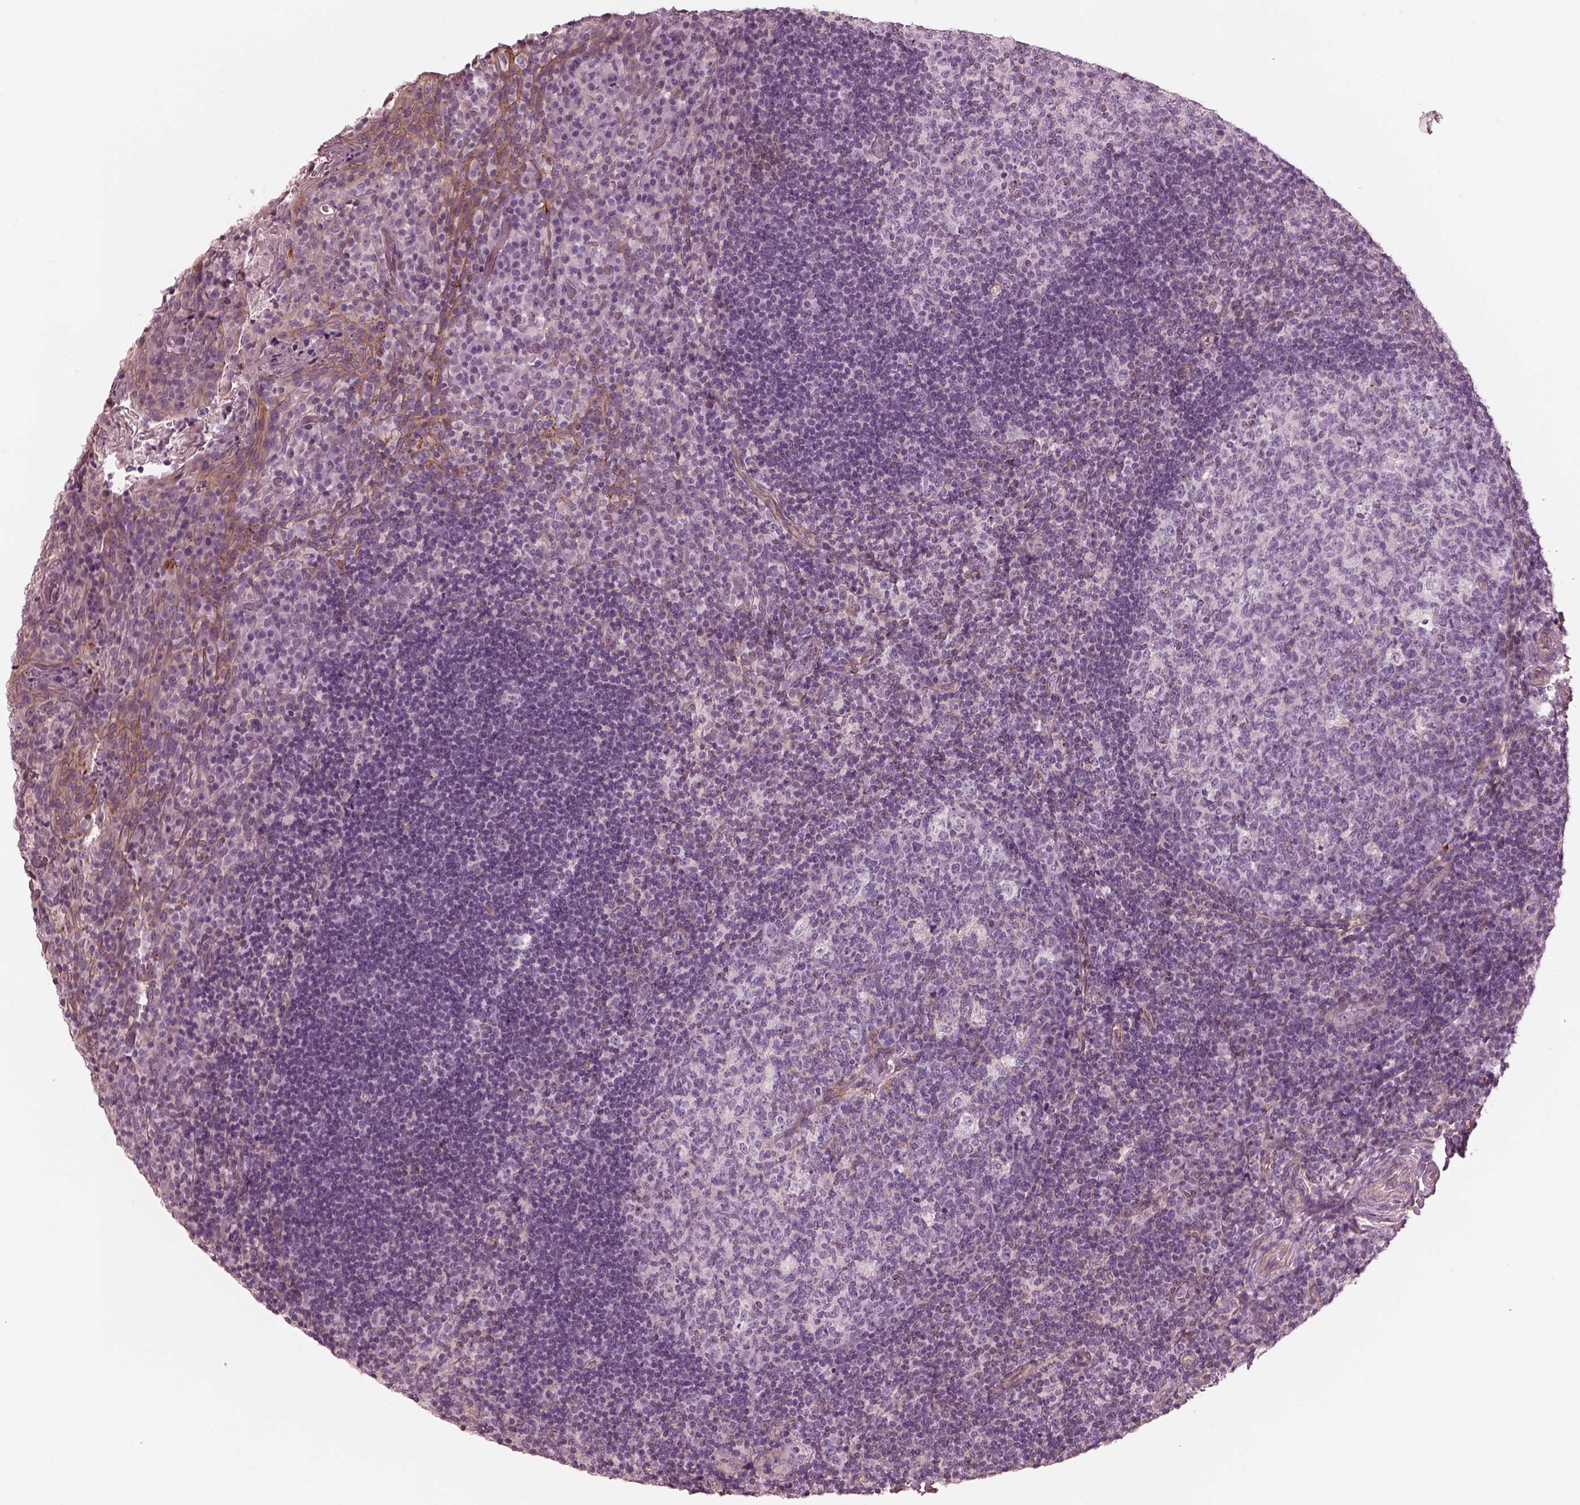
{"staining": {"intensity": "negative", "quantity": "none", "location": "none"}, "tissue": "tonsil", "cell_type": "Germinal center cells", "image_type": "normal", "snomed": [{"axis": "morphology", "description": "Normal tissue, NOS"}, {"axis": "topography", "description": "Tonsil"}], "caption": "DAB (3,3'-diaminobenzidine) immunohistochemical staining of unremarkable tonsil reveals no significant expression in germinal center cells.", "gene": "ELAPOR1", "patient": {"sex": "male", "age": 17}}